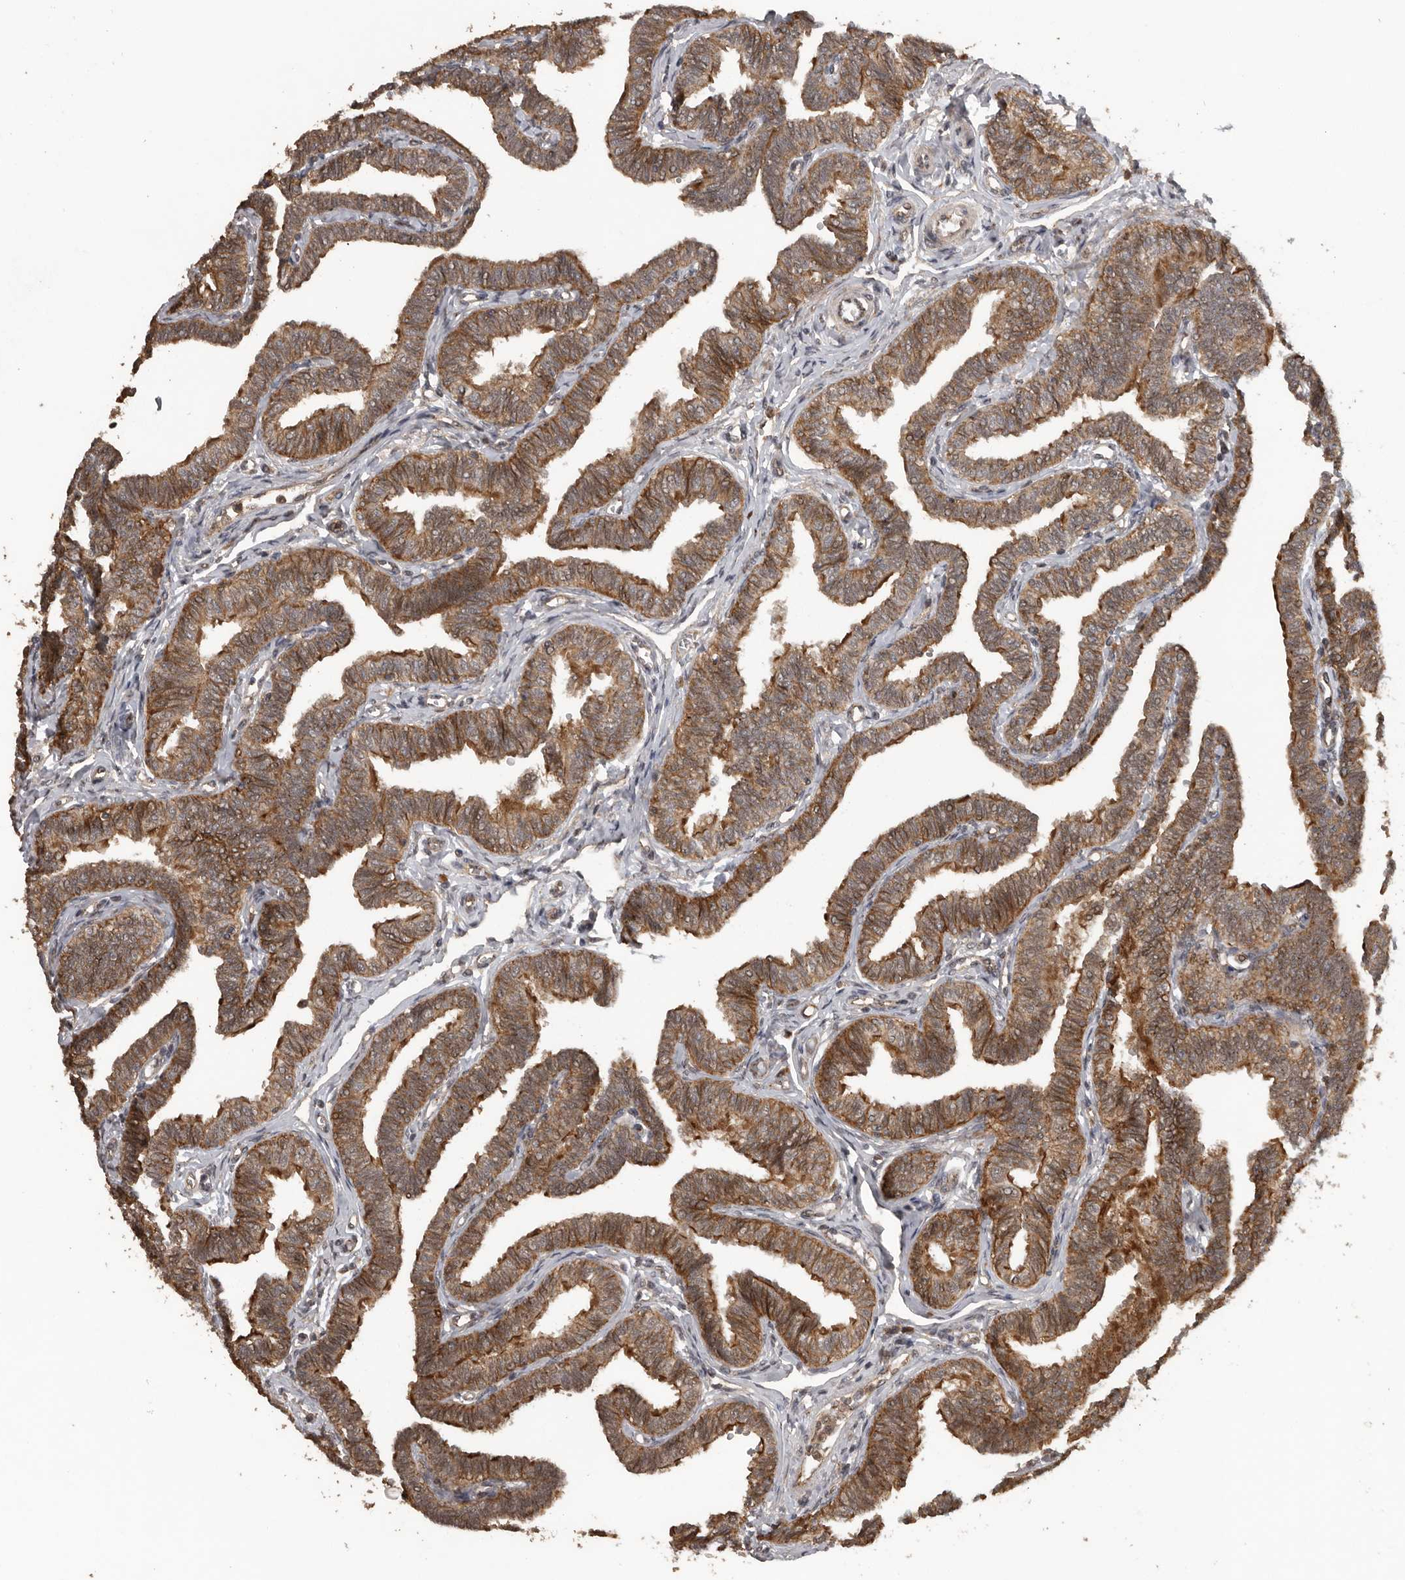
{"staining": {"intensity": "strong", "quantity": ">75%", "location": "cytoplasmic/membranous"}, "tissue": "fallopian tube", "cell_type": "Glandular cells", "image_type": "normal", "snomed": [{"axis": "morphology", "description": "Normal tissue, NOS"}, {"axis": "topography", "description": "Fallopian tube"}, {"axis": "topography", "description": "Ovary"}], "caption": "Fallopian tube stained with DAB (3,3'-diaminobenzidine) IHC reveals high levels of strong cytoplasmic/membranous staining in approximately >75% of glandular cells. Nuclei are stained in blue.", "gene": "CEP350", "patient": {"sex": "female", "age": 23}}